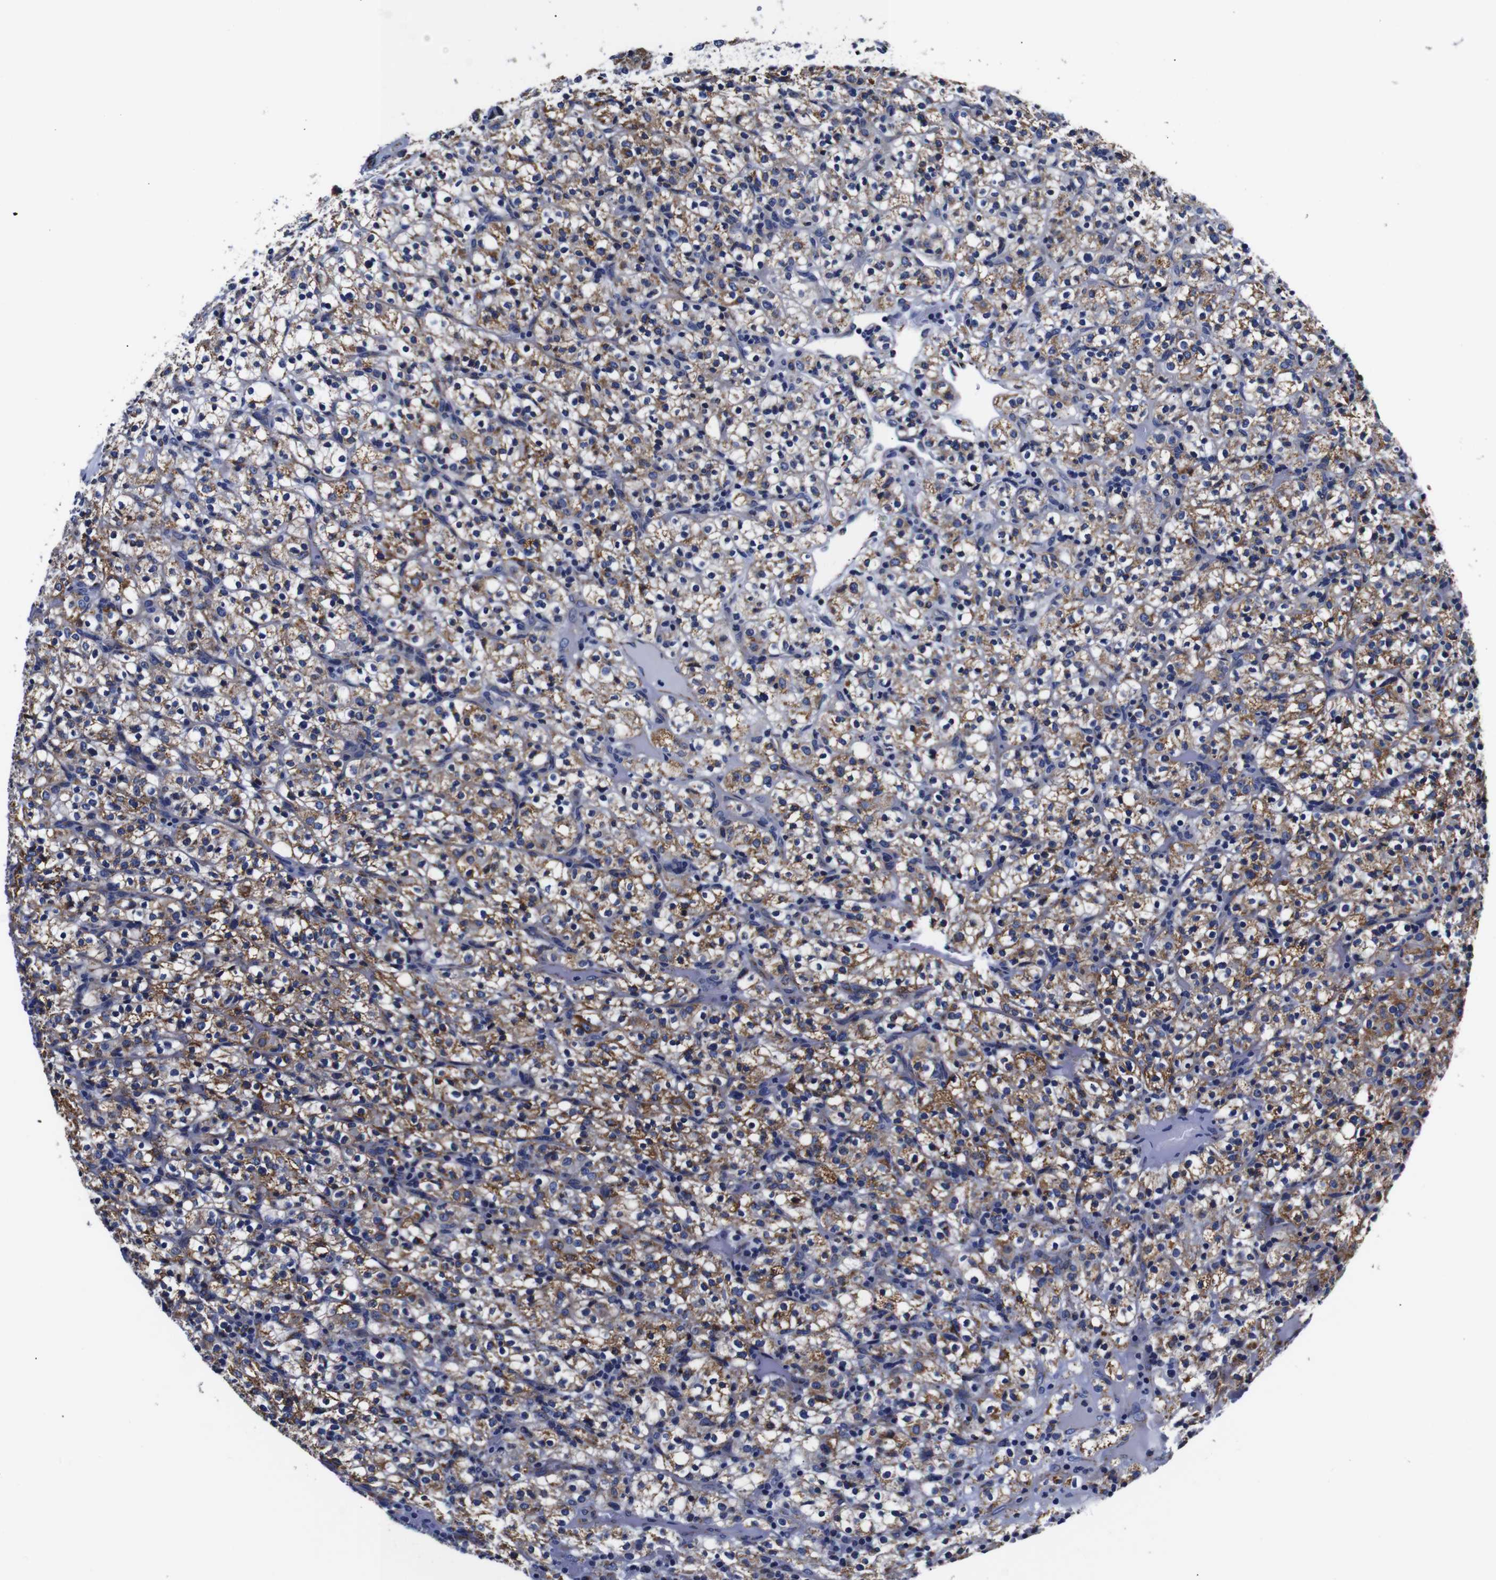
{"staining": {"intensity": "moderate", "quantity": ">75%", "location": "cytoplasmic/membranous"}, "tissue": "renal cancer", "cell_type": "Tumor cells", "image_type": "cancer", "snomed": [{"axis": "morphology", "description": "Normal tissue, NOS"}, {"axis": "morphology", "description": "Adenocarcinoma, NOS"}, {"axis": "topography", "description": "Kidney"}], "caption": "There is medium levels of moderate cytoplasmic/membranous positivity in tumor cells of renal cancer, as demonstrated by immunohistochemical staining (brown color).", "gene": "FKBP9", "patient": {"sex": "female", "age": 72}}